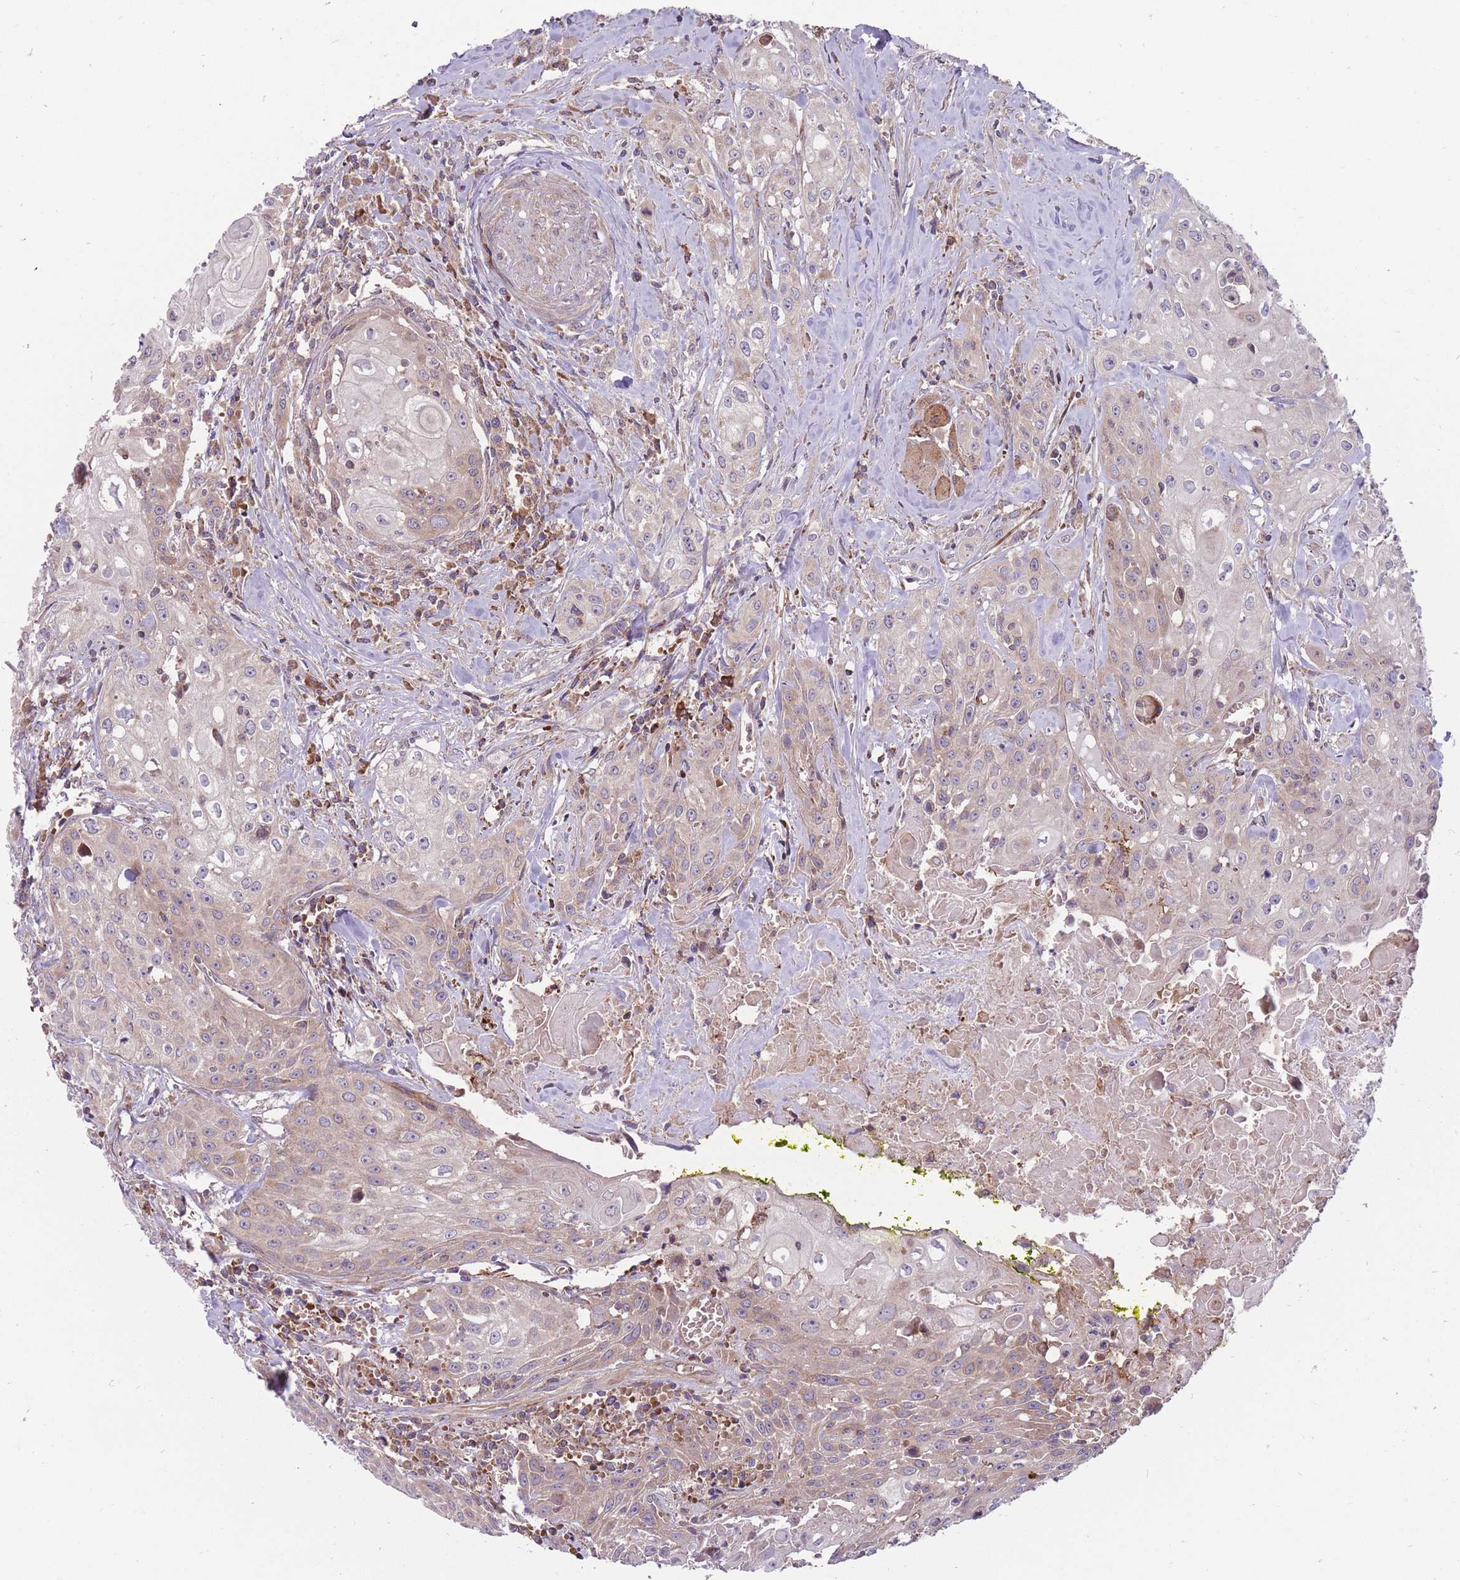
{"staining": {"intensity": "moderate", "quantity": "25%-75%", "location": "cytoplasmic/membranous"}, "tissue": "head and neck cancer", "cell_type": "Tumor cells", "image_type": "cancer", "snomed": [{"axis": "morphology", "description": "Squamous cell carcinoma, NOS"}, {"axis": "topography", "description": "Oral tissue"}, {"axis": "topography", "description": "Head-Neck"}], "caption": "An immunohistochemistry image of neoplastic tissue is shown. Protein staining in brown labels moderate cytoplasmic/membranous positivity in head and neck cancer within tumor cells.", "gene": "ANKRD10", "patient": {"sex": "female", "age": 82}}